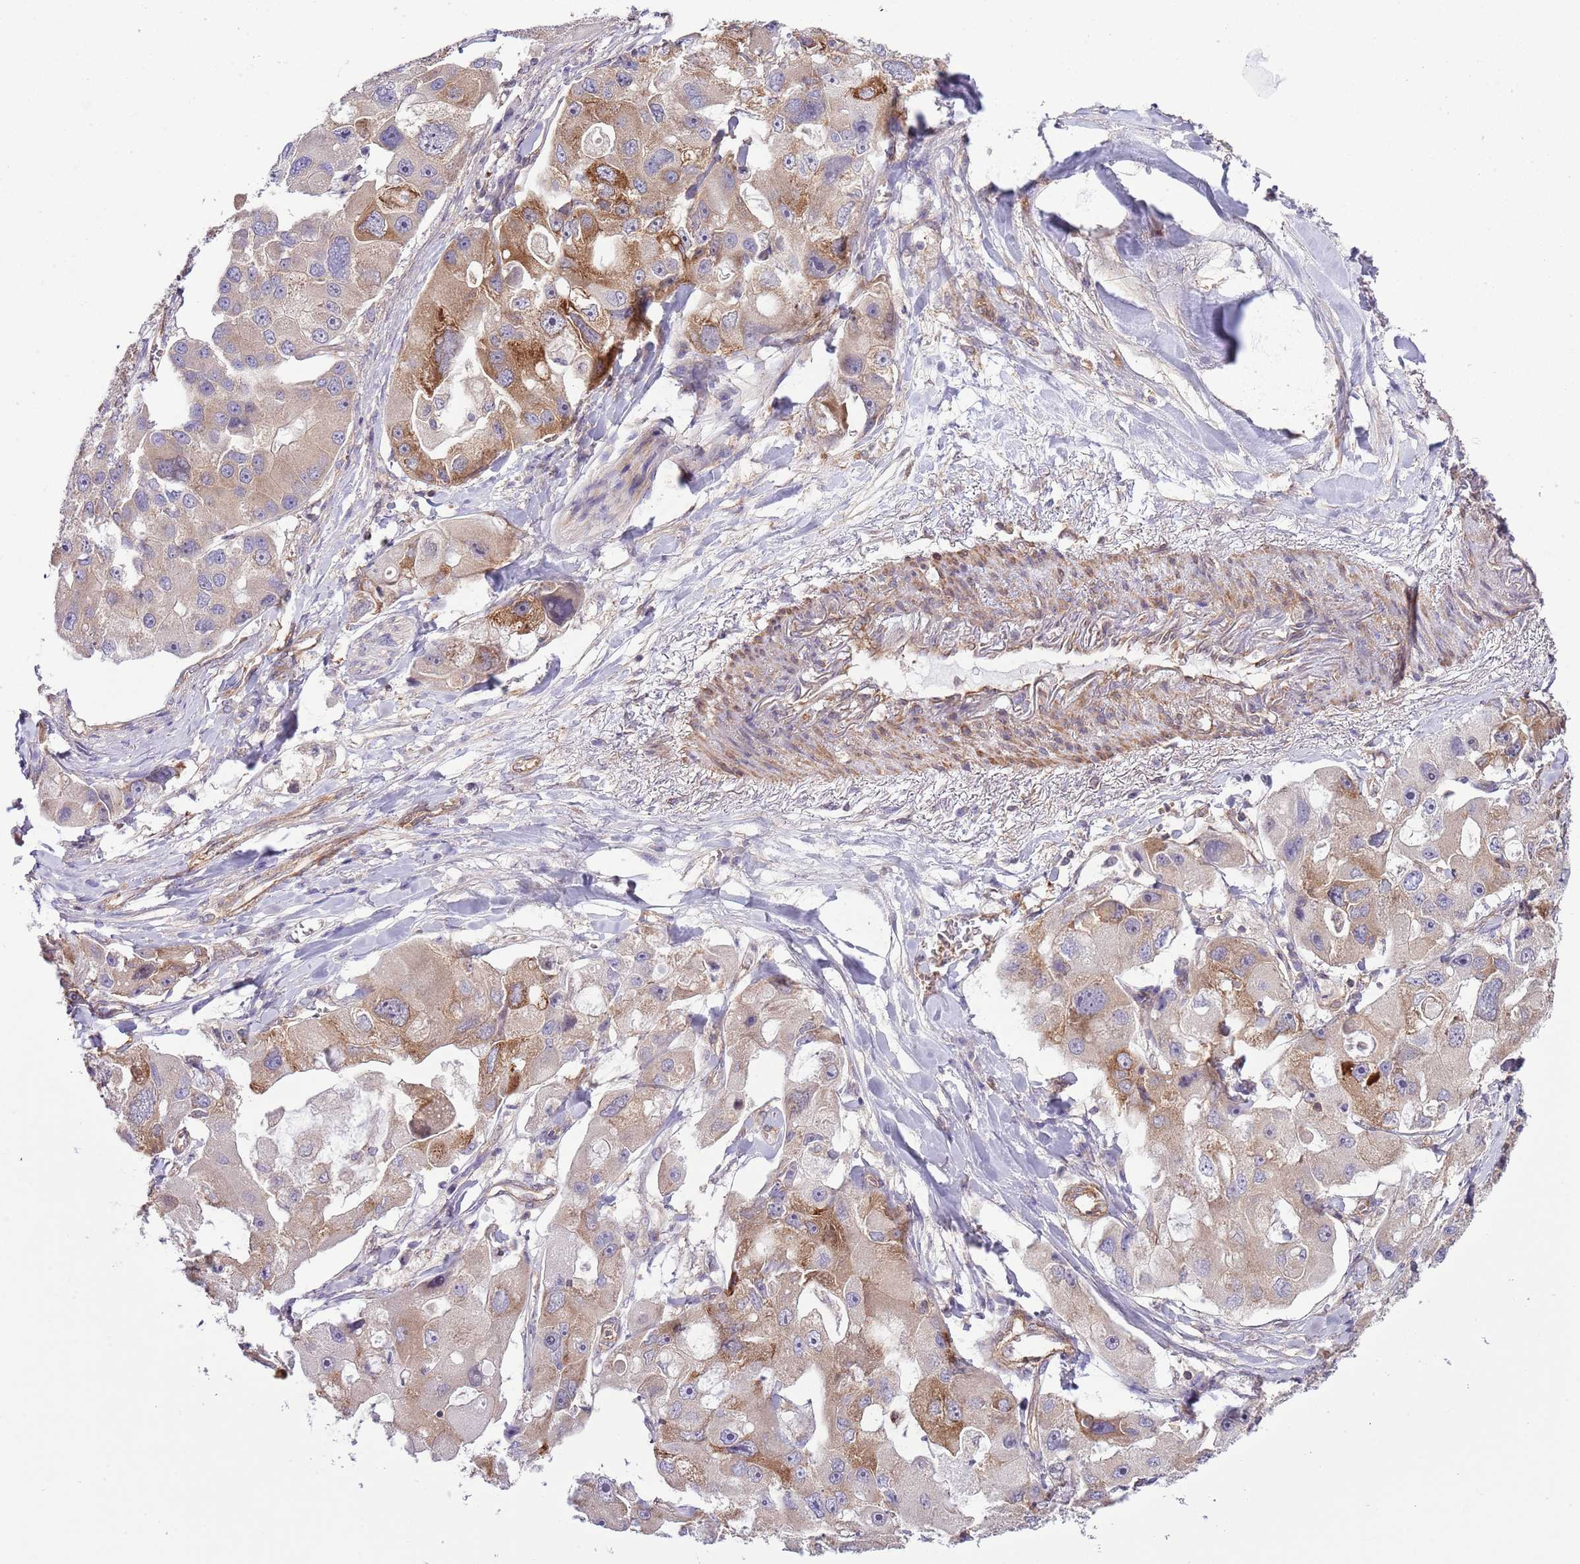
{"staining": {"intensity": "strong", "quantity": "25%-75%", "location": "cytoplasmic/membranous"}, "tissue": "lung cancer", "cell_type": "Tumor cells", "image_type": "cancer", "snomed": [{"axis": "morphology", "description": "Adenocarcinoma, NOS"}, {"axis": "topography", "description": "Lung"}], "caption": "The image reveals a brown stain indicating the presence of a protein in the cytoplasmic/membranous of tumor cells in lung adenocarcinoma.", "gene": "LPIN2", "patient": {"sex": "female", "age": 54}}